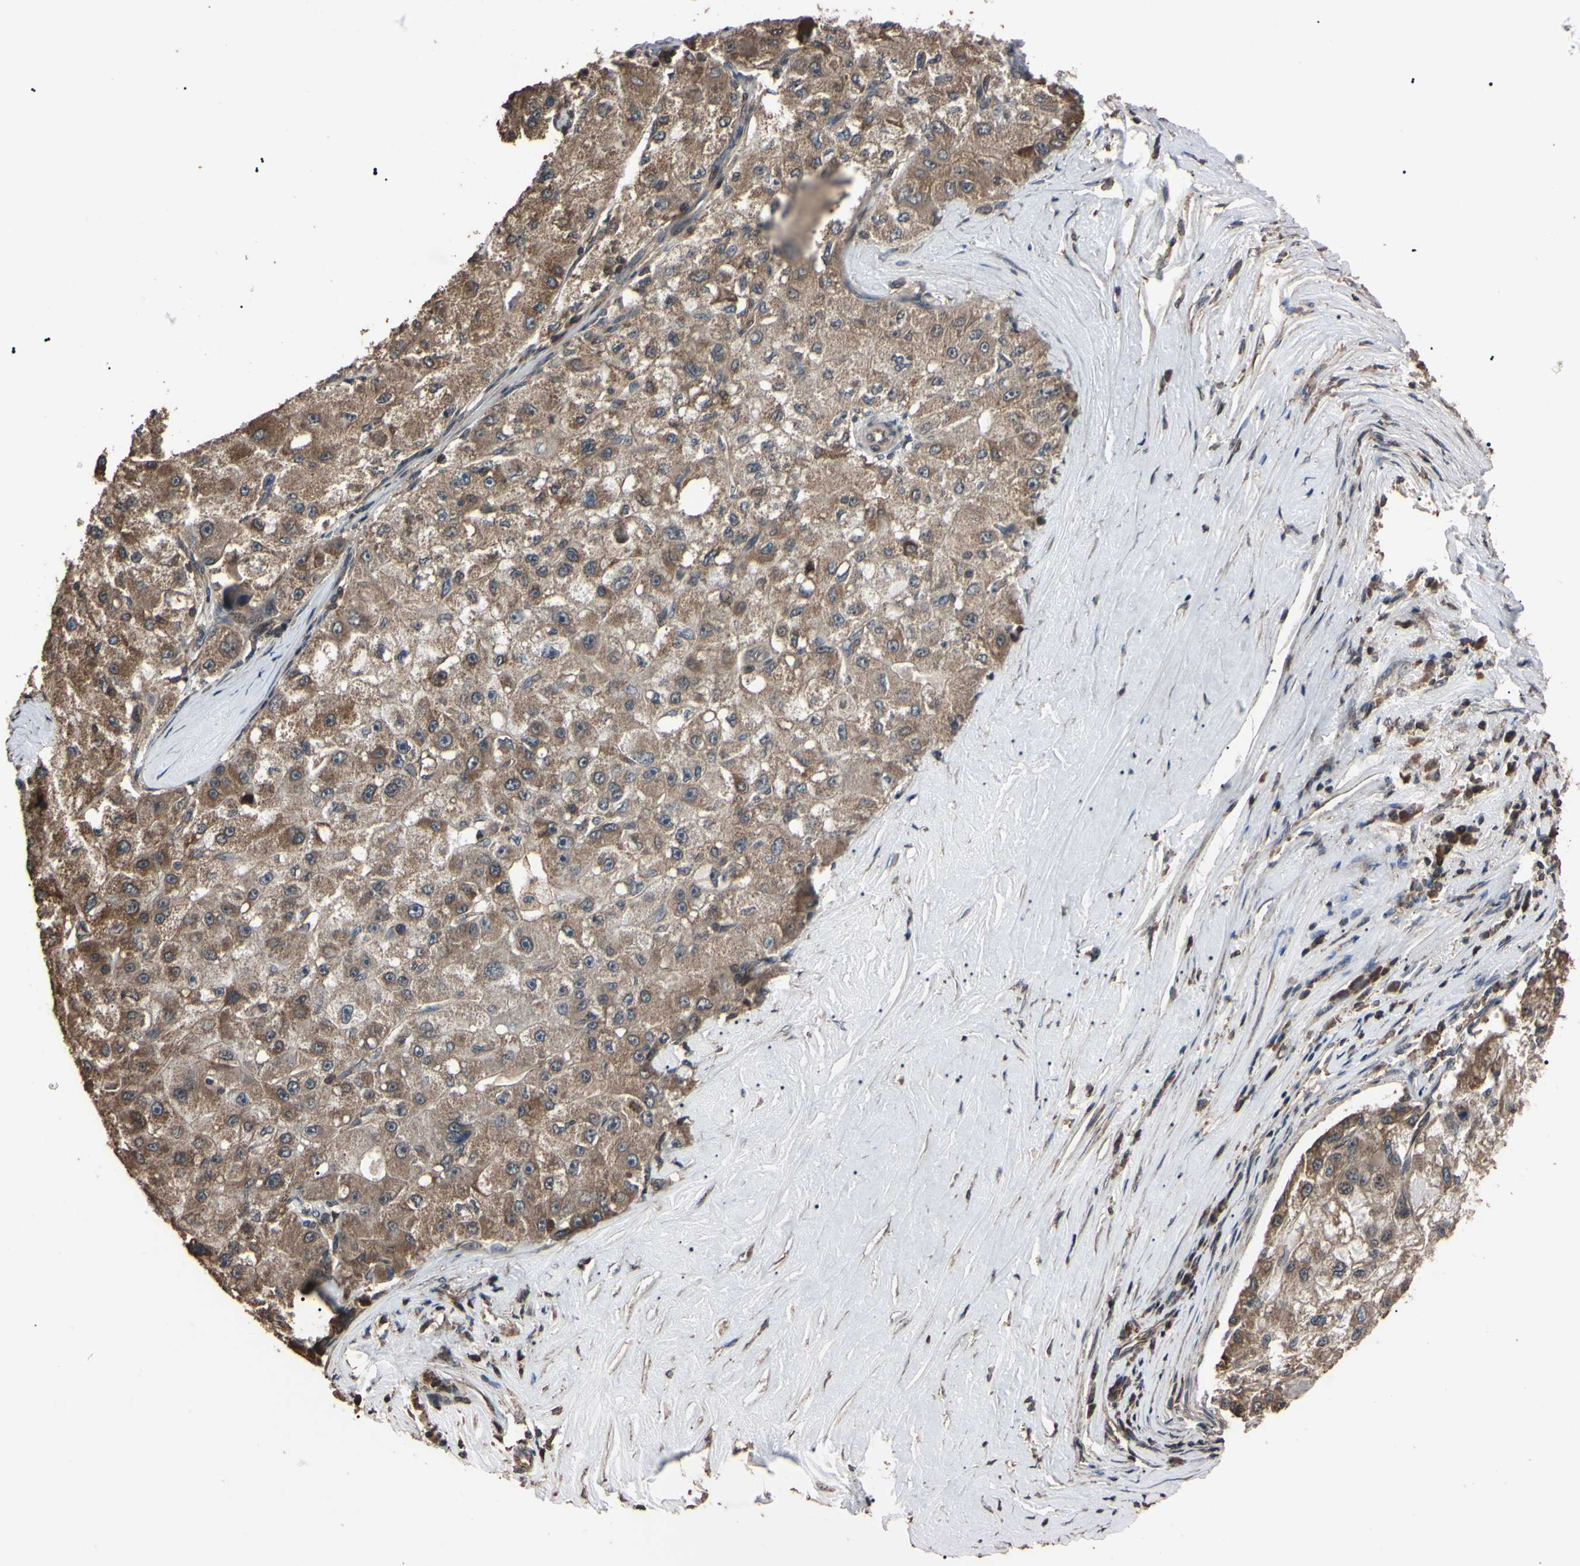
{"staining": {"intensity": "moderate", "quantity": ">75%", "location": "cytoplasmic/membranous"}, "tissue": "liver cancer", "cell_type": "Tumor cells", "image_type": "cancer", "snomed": [{"axis": "morphology", "description": "Carcinoma, Hepatocellular, NOS"}, {"axis": "topography", "description": "Liver"}], "caption": "The photomicrograph reveals immunohistochemical staining of liver cancer (hepatocellular carcinoma). There is moderate cytoplasmic/membranous positivity is appreciated in approximately >75% of tumor cells.", "gene": "TNFRSF1A", "patient": {"sex": "male", "age": 80}}